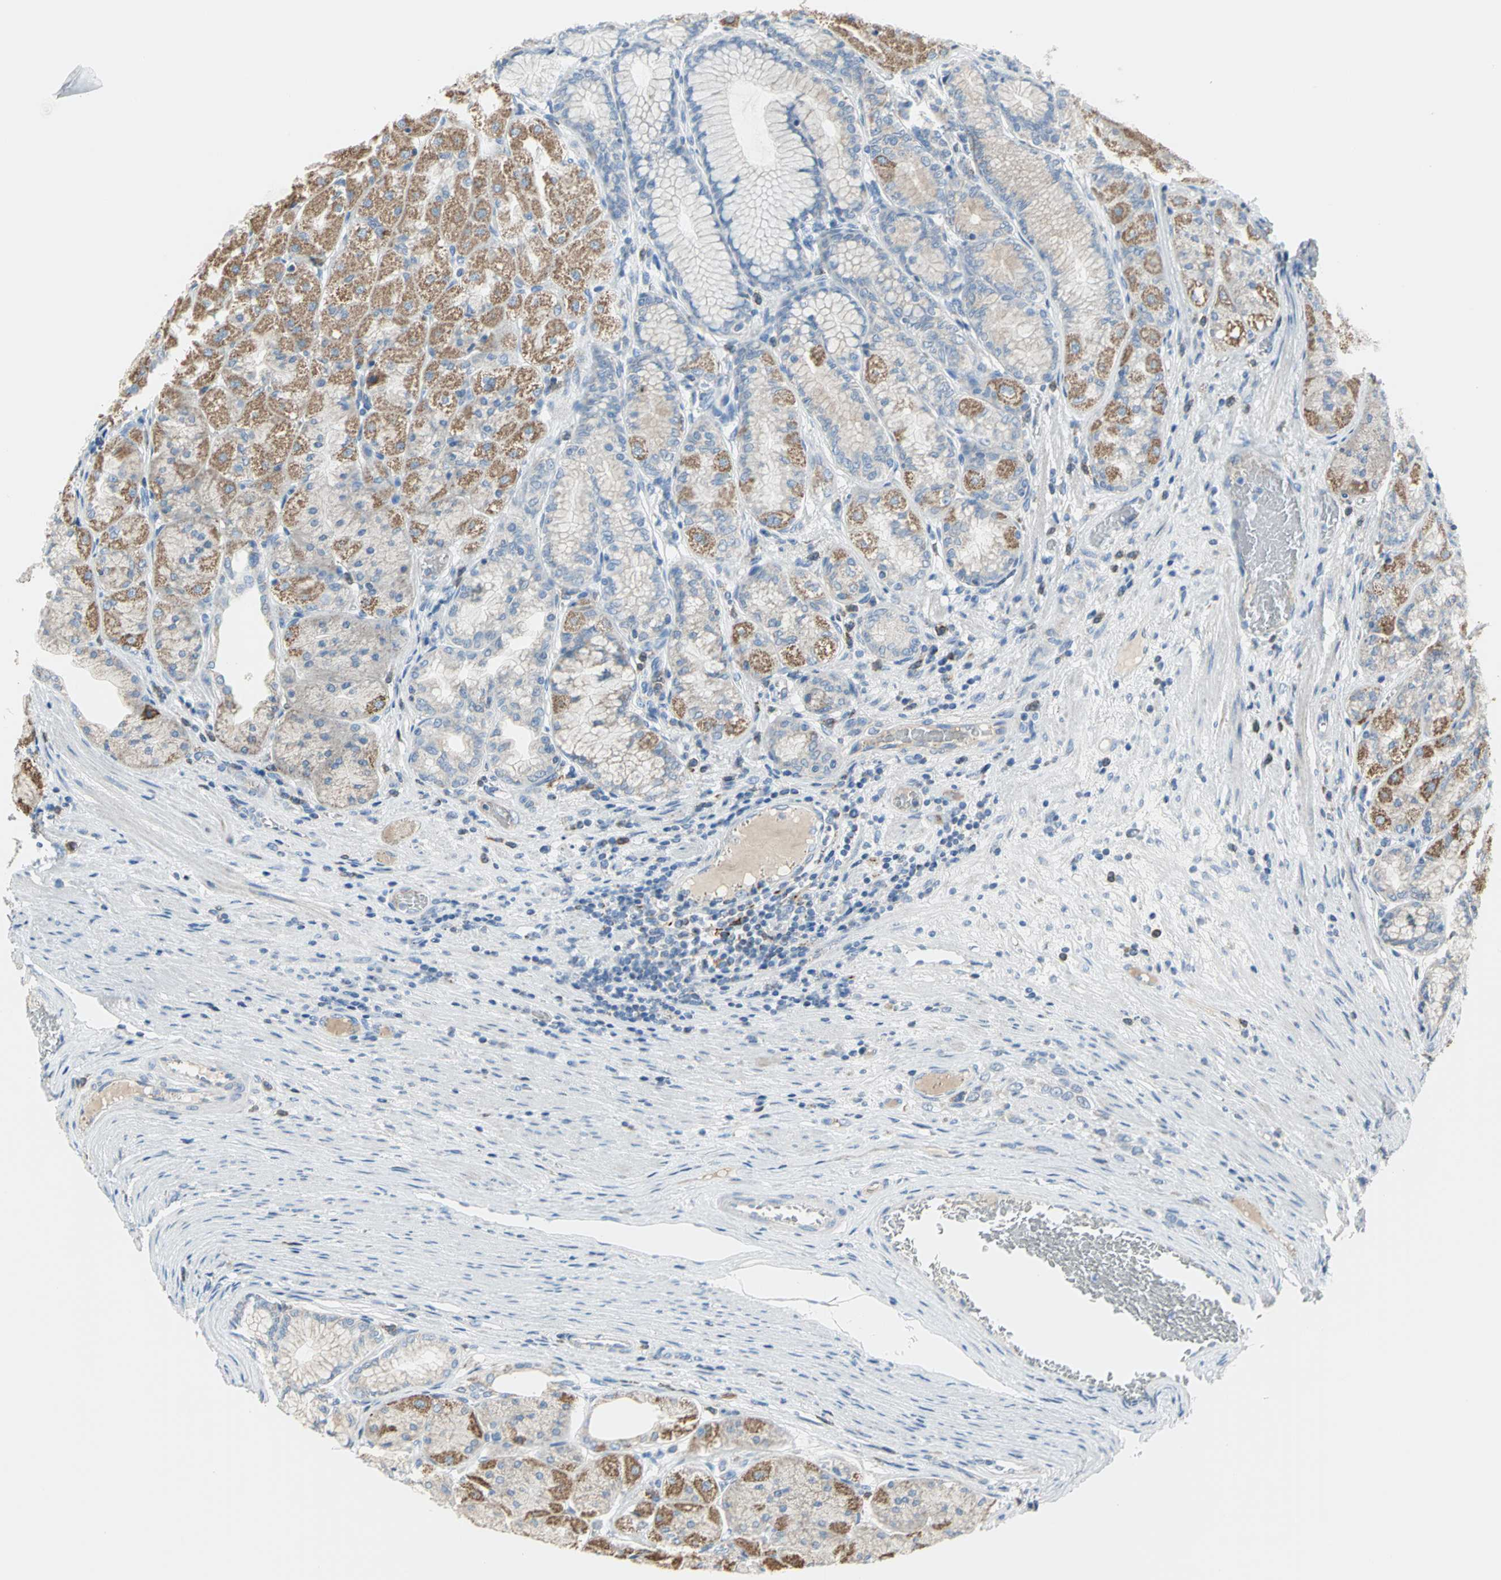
{"staining": {"intensity": "moderate", "quantity": "25%-75%", "location": "cytoplasmic/membranous"}, "tissue": "stomach", "cell_type": "Glandular cells", "image_type": "normal", "snomed": [{"axis": "morphology", "description": "Normal tissue, NOS"}, {"axis": "morphology", "description": "Adenocarcinoma, NOS"}, {"axis": "topography", "description": "Stomach"}, {"axis": "topography", "description": "Stomach, lower"}], "caption": "Moderate cytoplasmic/membranous staining is seen in approximately 25%-75% of glandular cells in benign stomach. Using DAB (3,3'-diaminobenzidine) (brown) and hematoxylin (blue) stains, captured at high magnification using brightfield microscopy.", "gene": "ALOX15", "patient": {"sex": "female", "age": 65}}